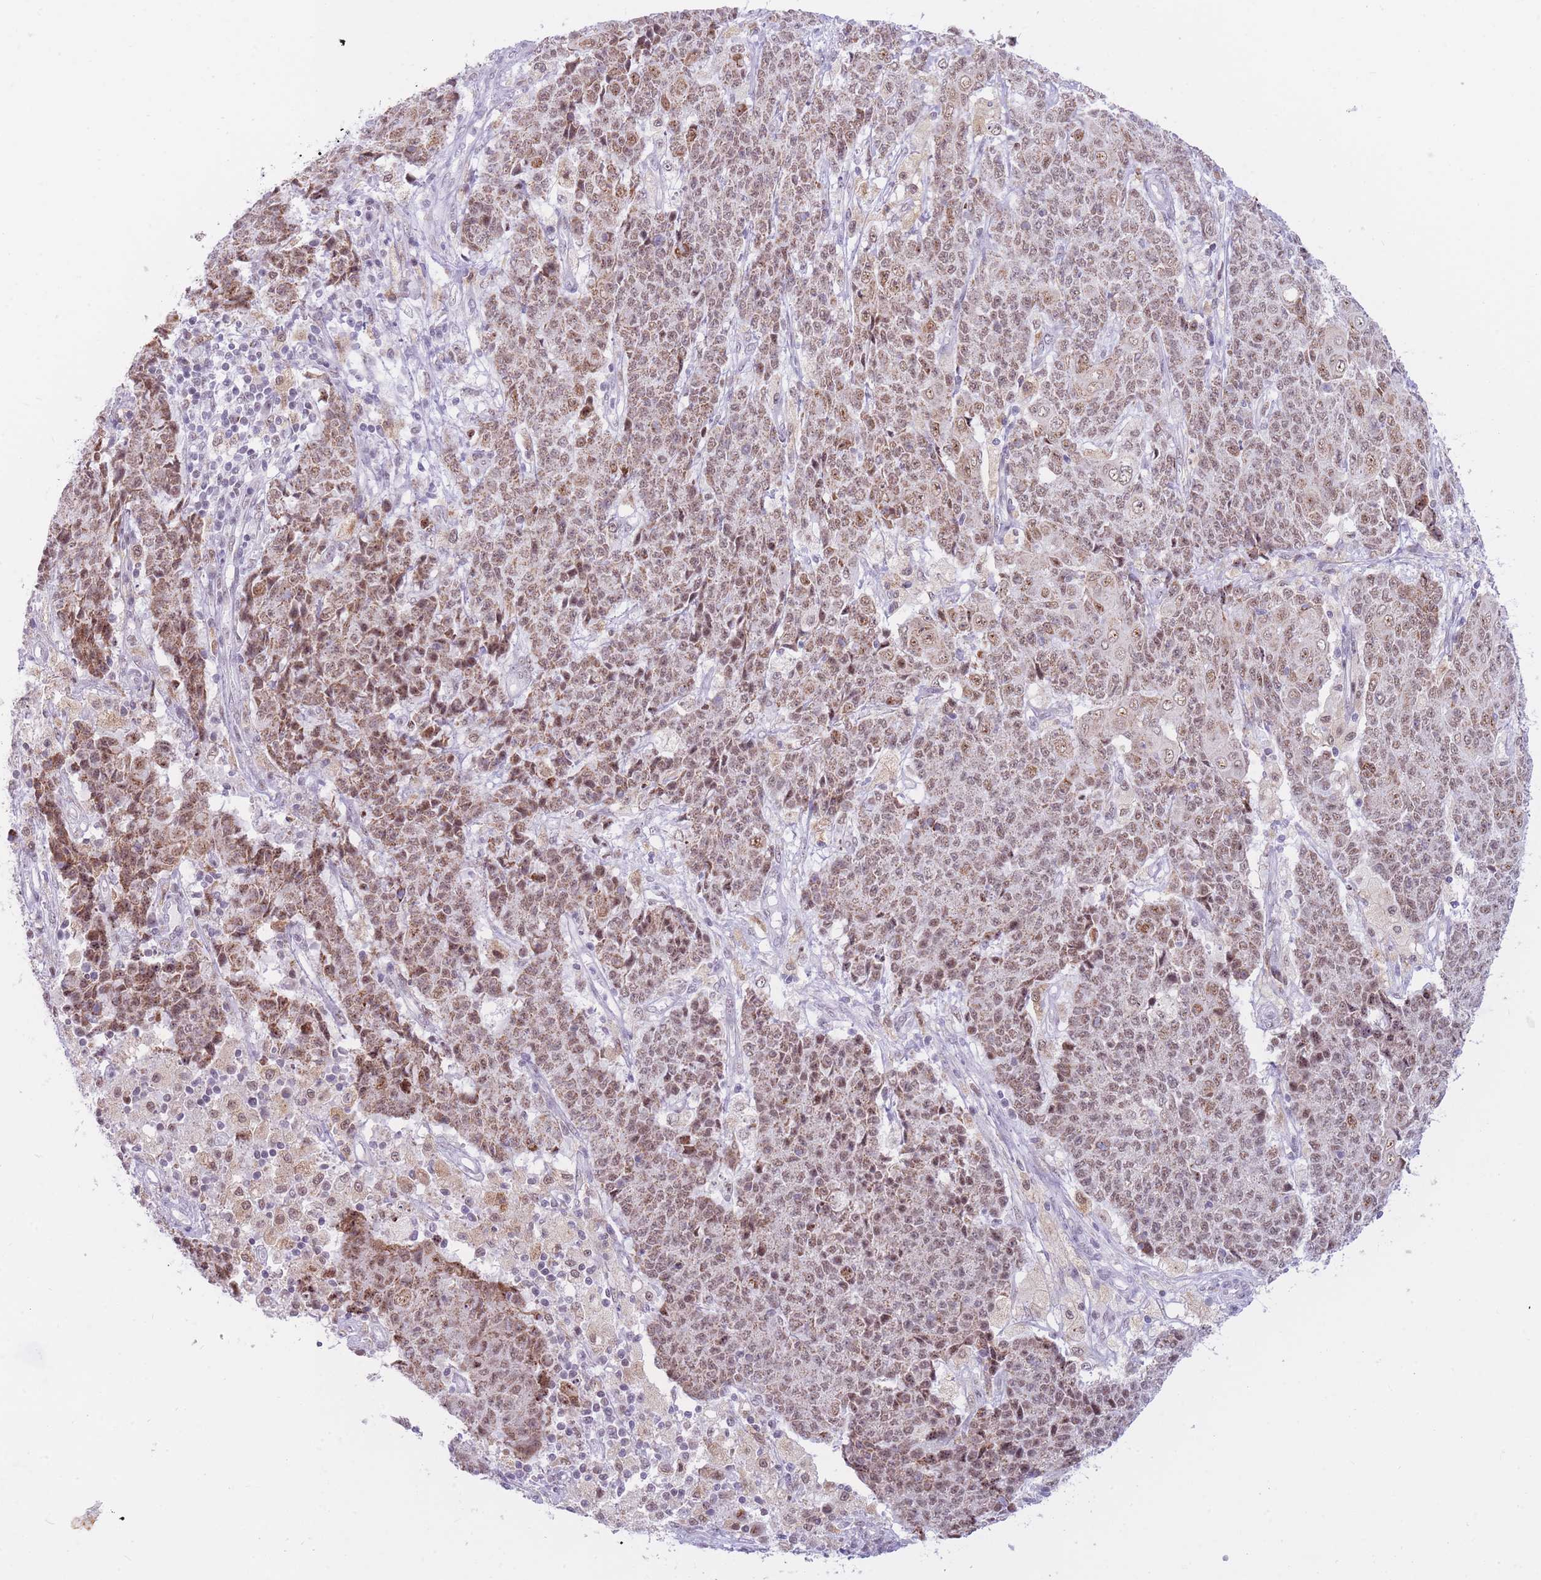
{"staining": {"intensity": "moderate", "quantity": ">75%", "location": "cytoplasmic/membranous,nuclear"}, "tissue": "ovarian cancer", "cell_type": "Tumor cells", "image_type": "cancer", "snomed": [{"axis": "morphology", "description": "Carcinoma, endometroid"}, {"axis": "topography", "description": "Ovary"}], "caption": "Brown immunohistochemical staining in endometroid carcinoma (ovarian) shows moderate cytoplasmic/membranous and nuclear positivity in approximately >75% of tumor cells.", "gene": "CYP2B6", "patient": {"sex": "female", "age": 42}}